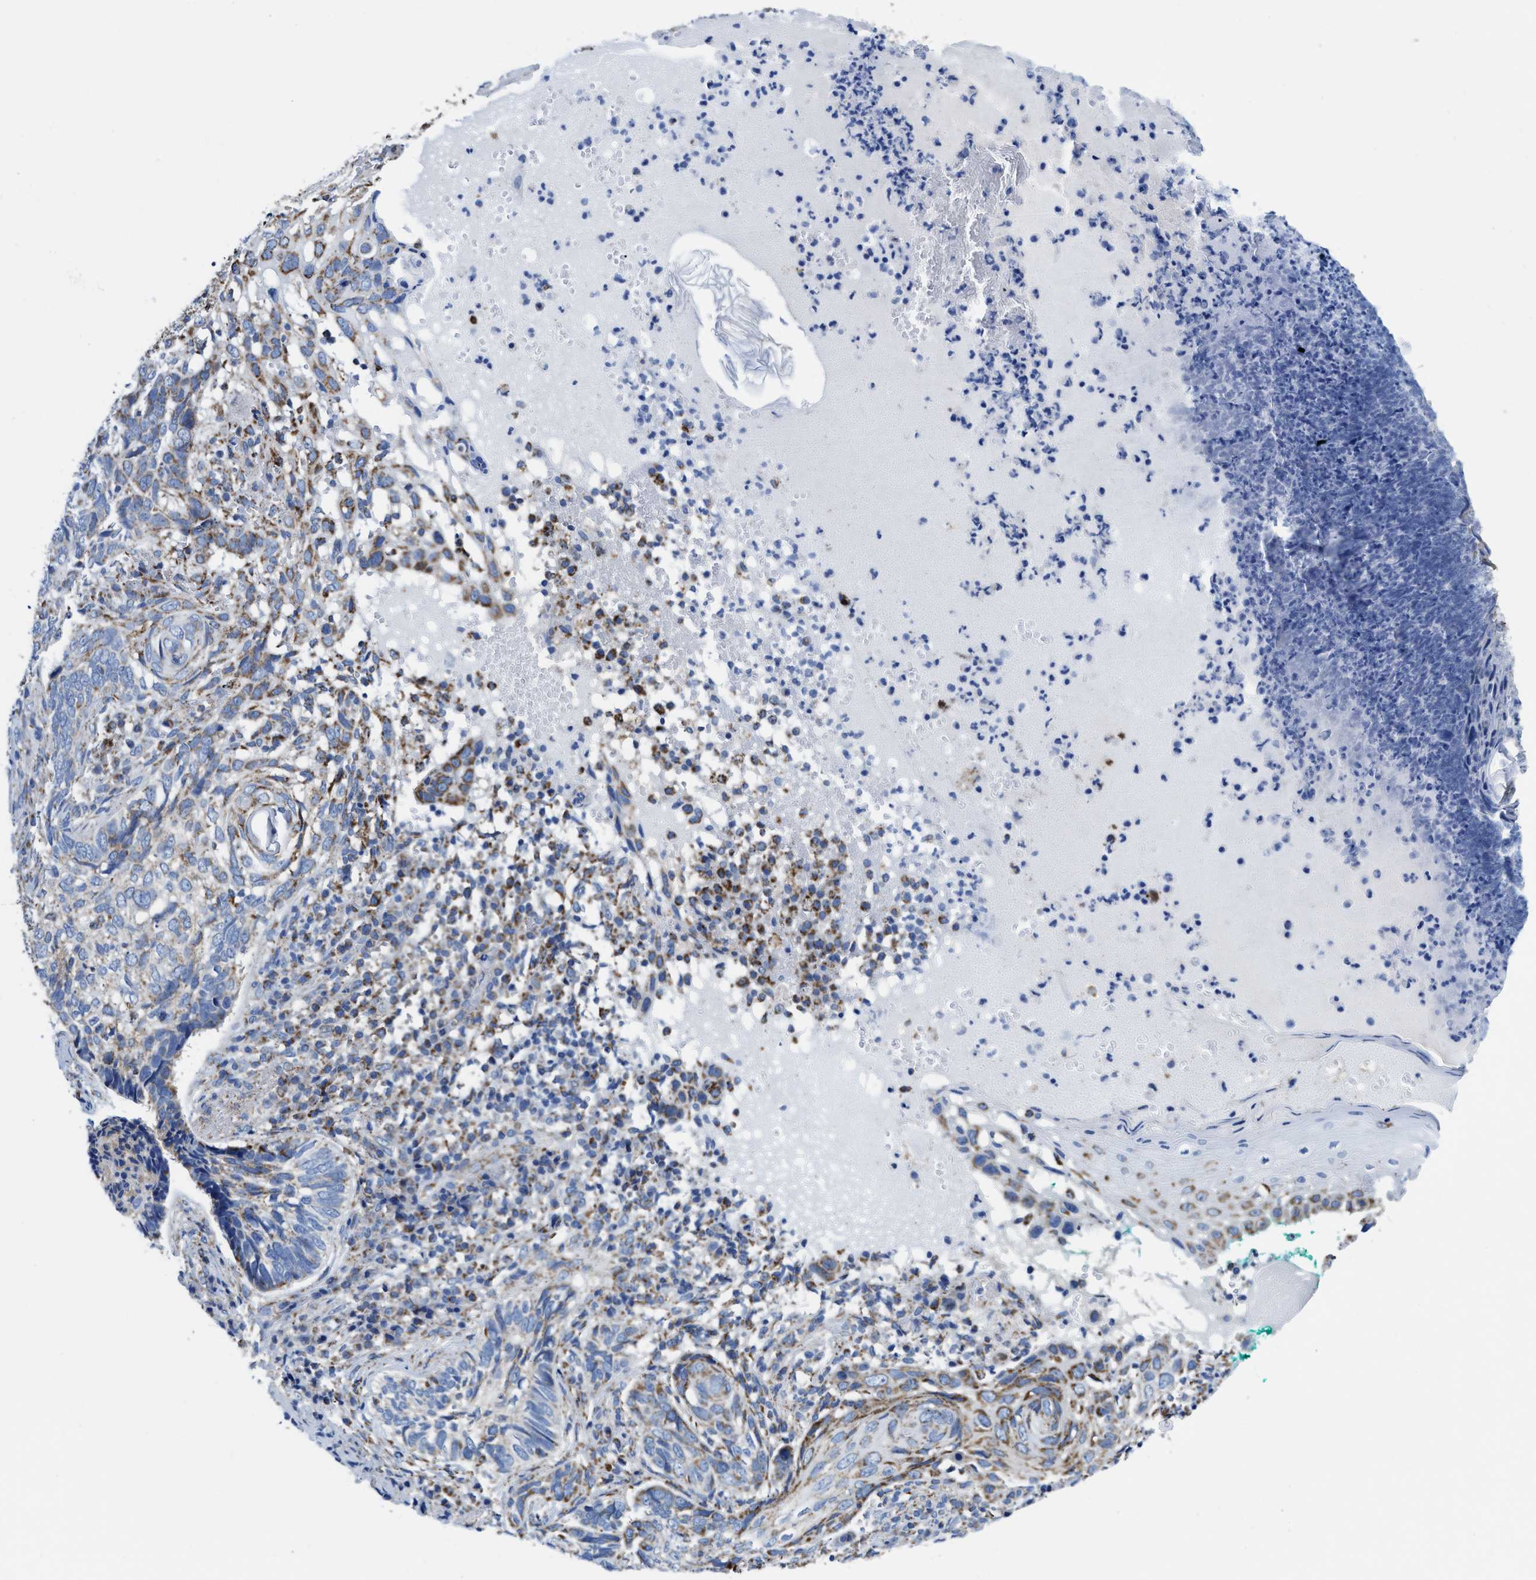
{"staining": {"intensity": "moderate", "quantity": "<25%", "location": "cytoplasmic/membranous"}, "tissue": "skin cancer", "cell_type": "Tumor cells", "image_type": "cancer", "snomed": [{"axis": "morphology", "description": "Basal cell carcinoma"}, {"axis": "topography", "description": "Skin"}], "caption": "Human skin basal cell carcinoma stained with a brown dye displays moderate cytoplasmic/membranous positive positivity in about <25% of tumor cells.", "gene": "ALDH1B1", "patient": {"sex": "female", "age": 89}}